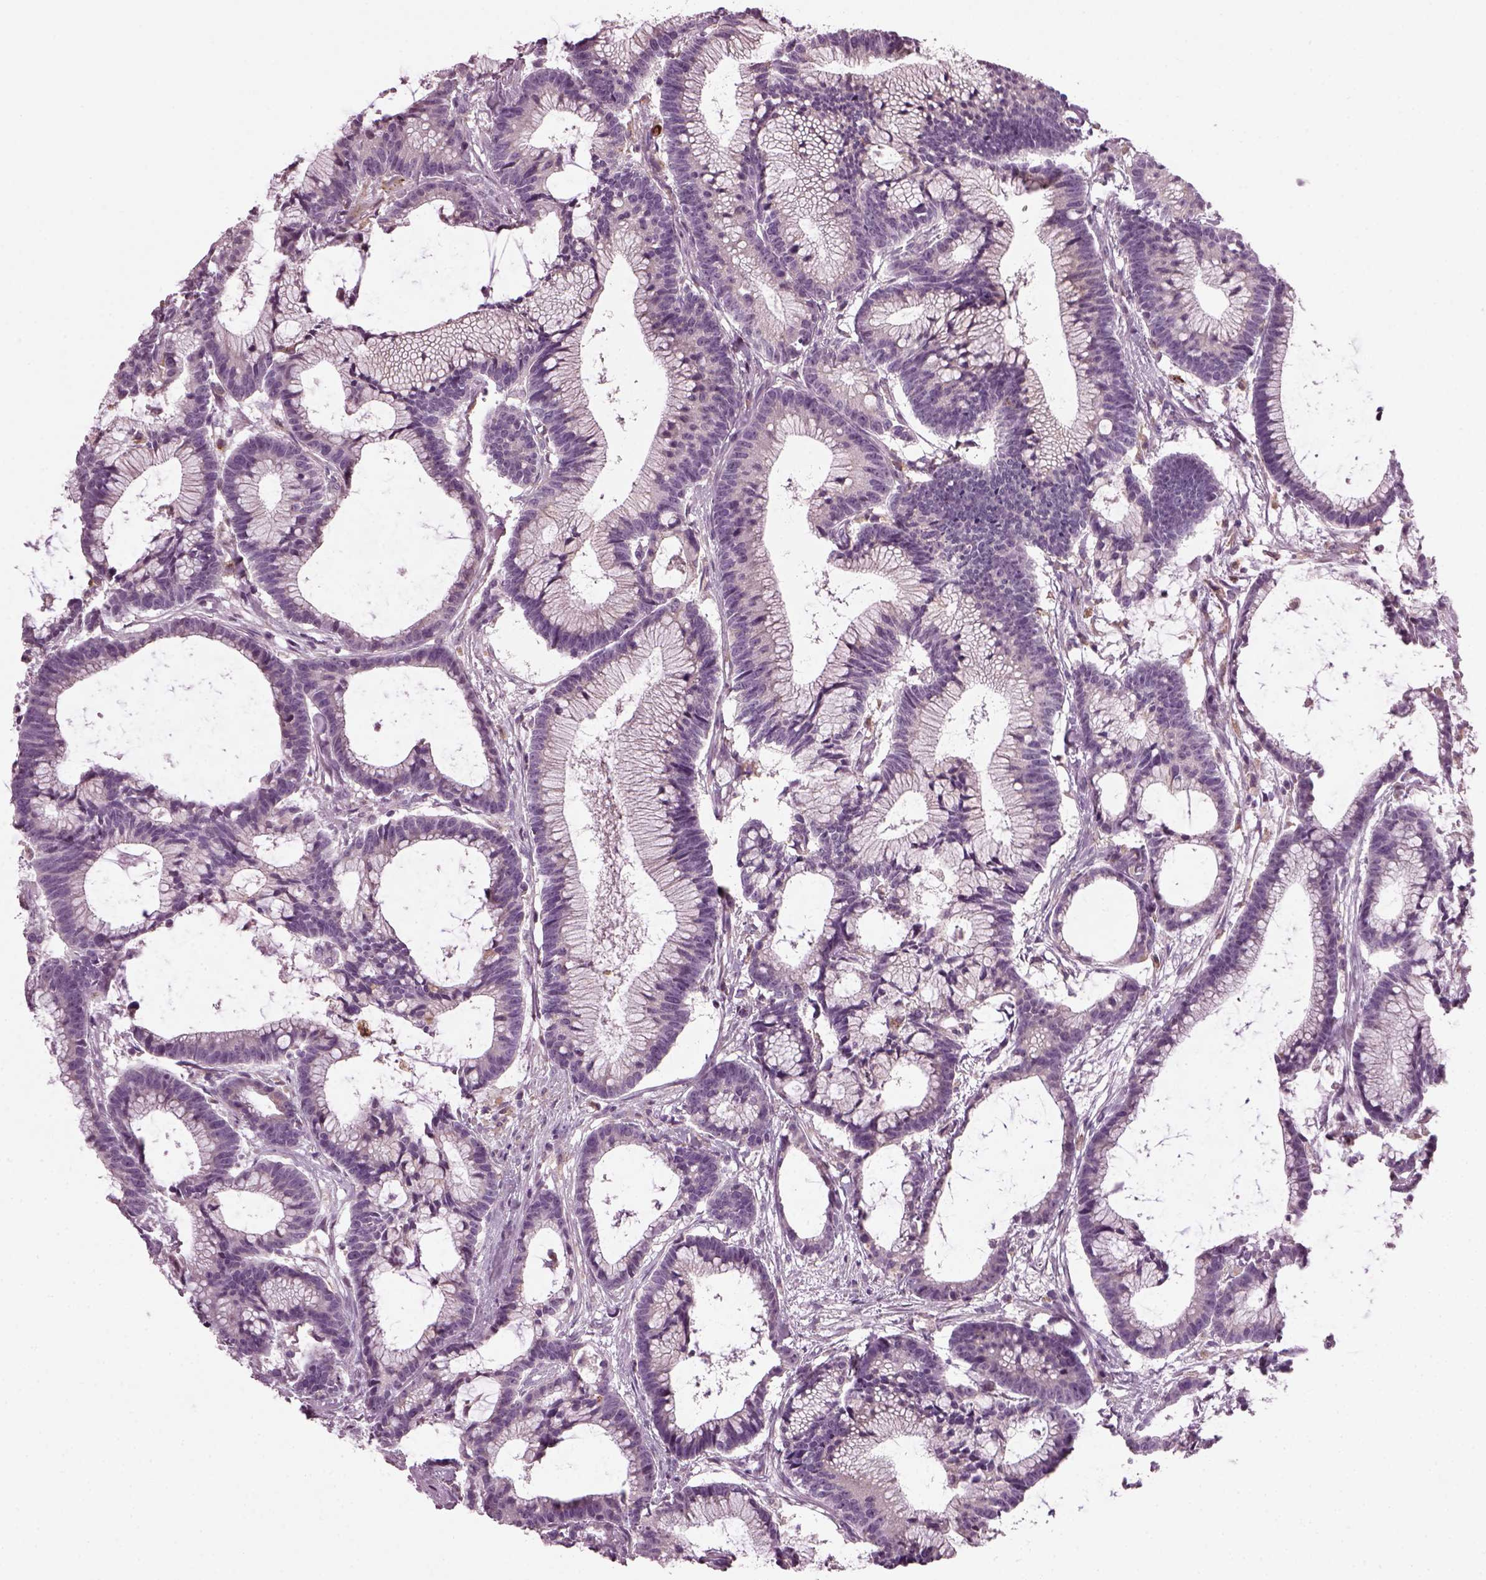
{"staining": {"intensity": "negative", "quantity": "none", "location": "none"}, "tissue": "colorectal cancer", "cell_type": "Tumor cells", "image_type": "cancer", "snomed": [{"axis": "morphology", "description": "Adenocarcinoma, NOS"}, {"axis": "topography", "description": "Colon"}], "caption": "High power microscopy image of an immunohistochemistry histopathology image of colorectal cancer (adenocarcinoma), revealing no significant staining in tumor cells. (Brightfield microscopy of DAB (3,3'-diaminobenzidine) immunohistochemistry (IHC) at high magnification).", "gene": "TMEM231", "patient": {"sex": "female", "age": 78}}